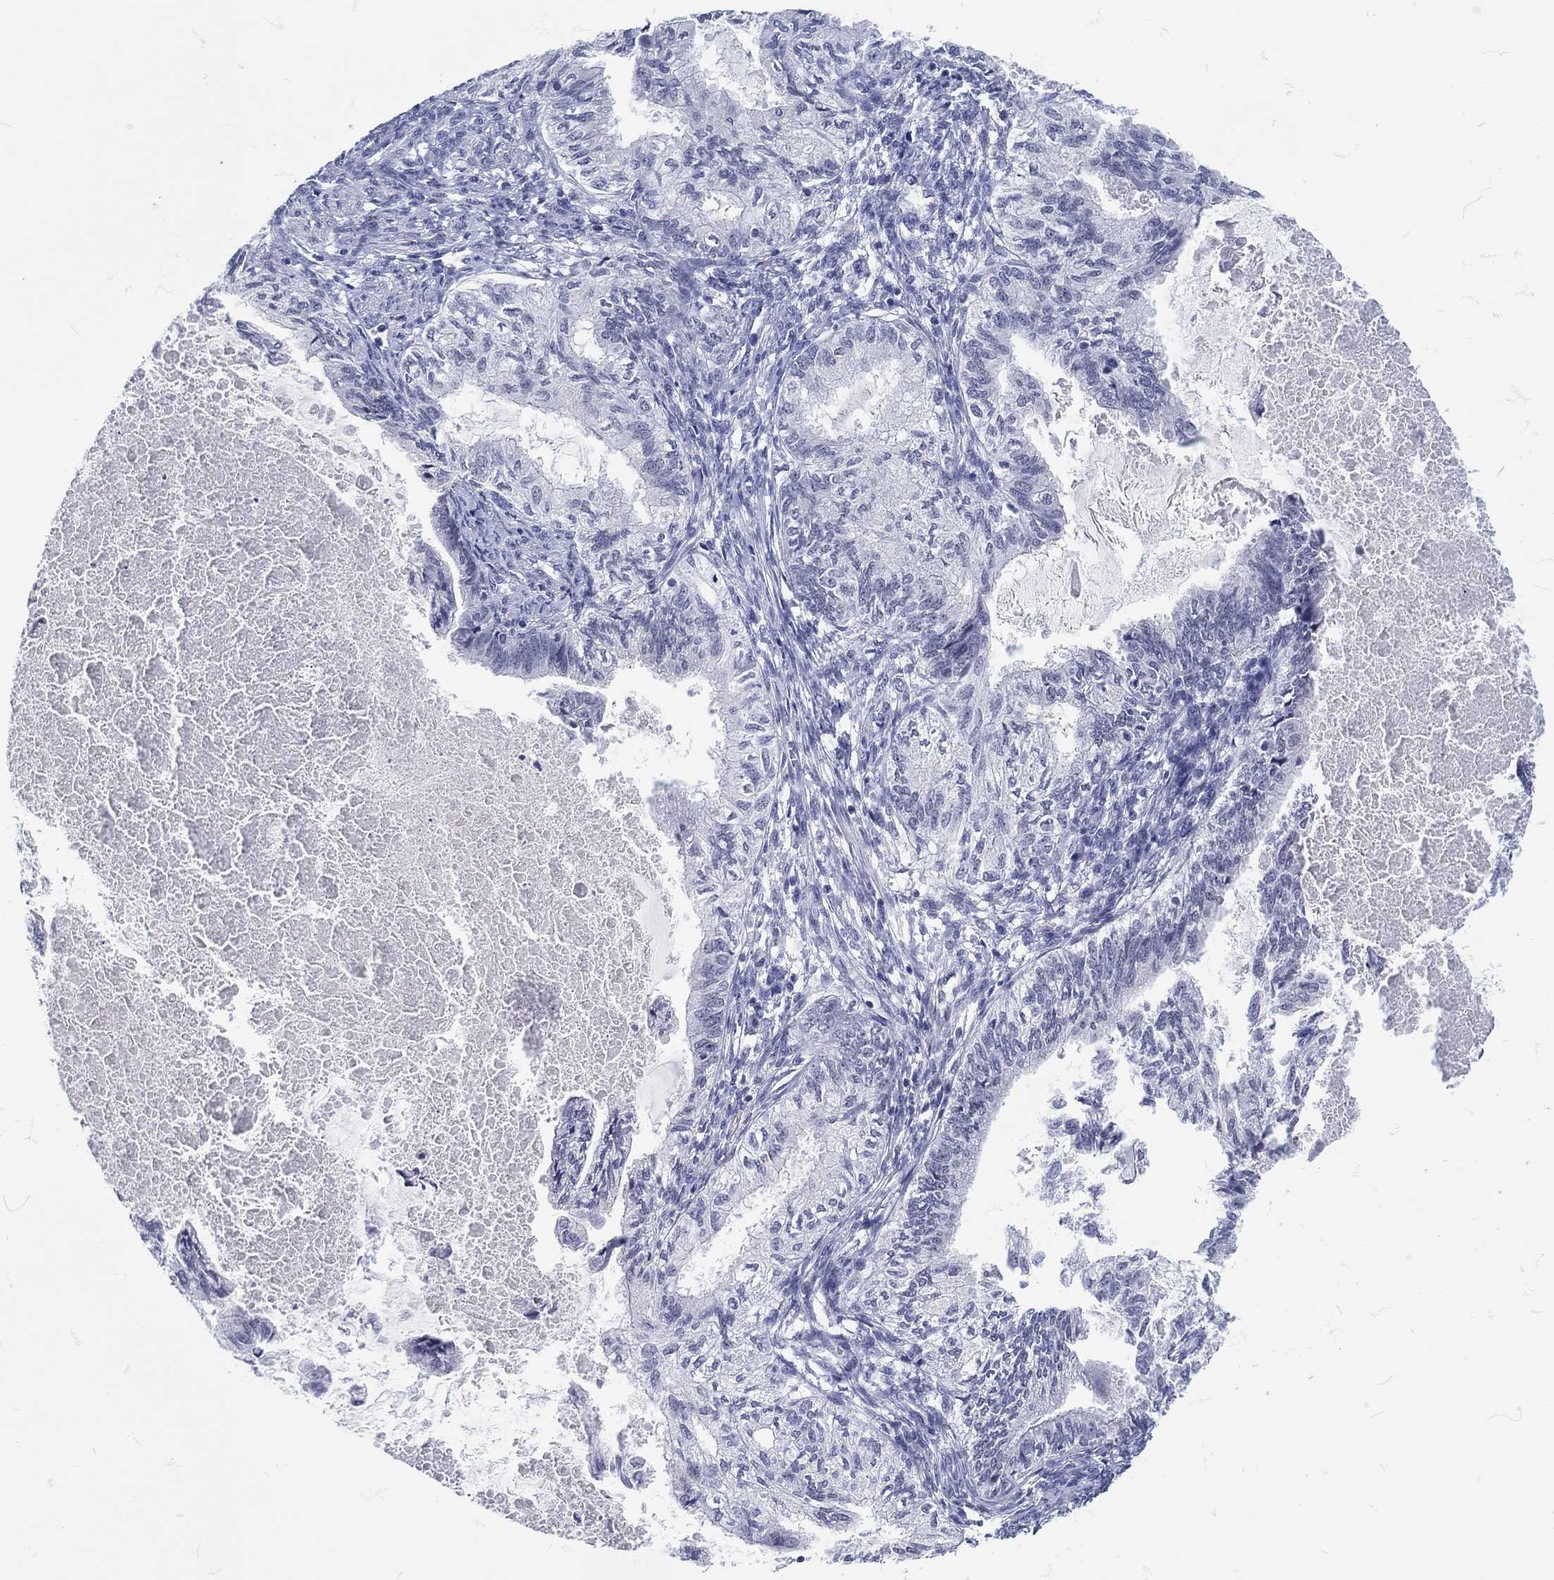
{"staining": {"intensity": "negative", "quantity": "none", "location": "none"}, "tissue": "endometrial cancer", "cell_type": "Tumor cells", "image_type": "cancer", "snomed": [{"axis": "morphology", "description": "Adenocarcinoma, NOS"}, {"axis": "topography", "description": "Endometrium"}], "caption": "An immunohistochemistry photomicrograph of endometrial adenocarcinoma is shown. There is no staining in tumor cells of endometrial adenocarcinoma.", "gene": "MAPK8IP1", "patient": {"sex": "female", "age": 86}}